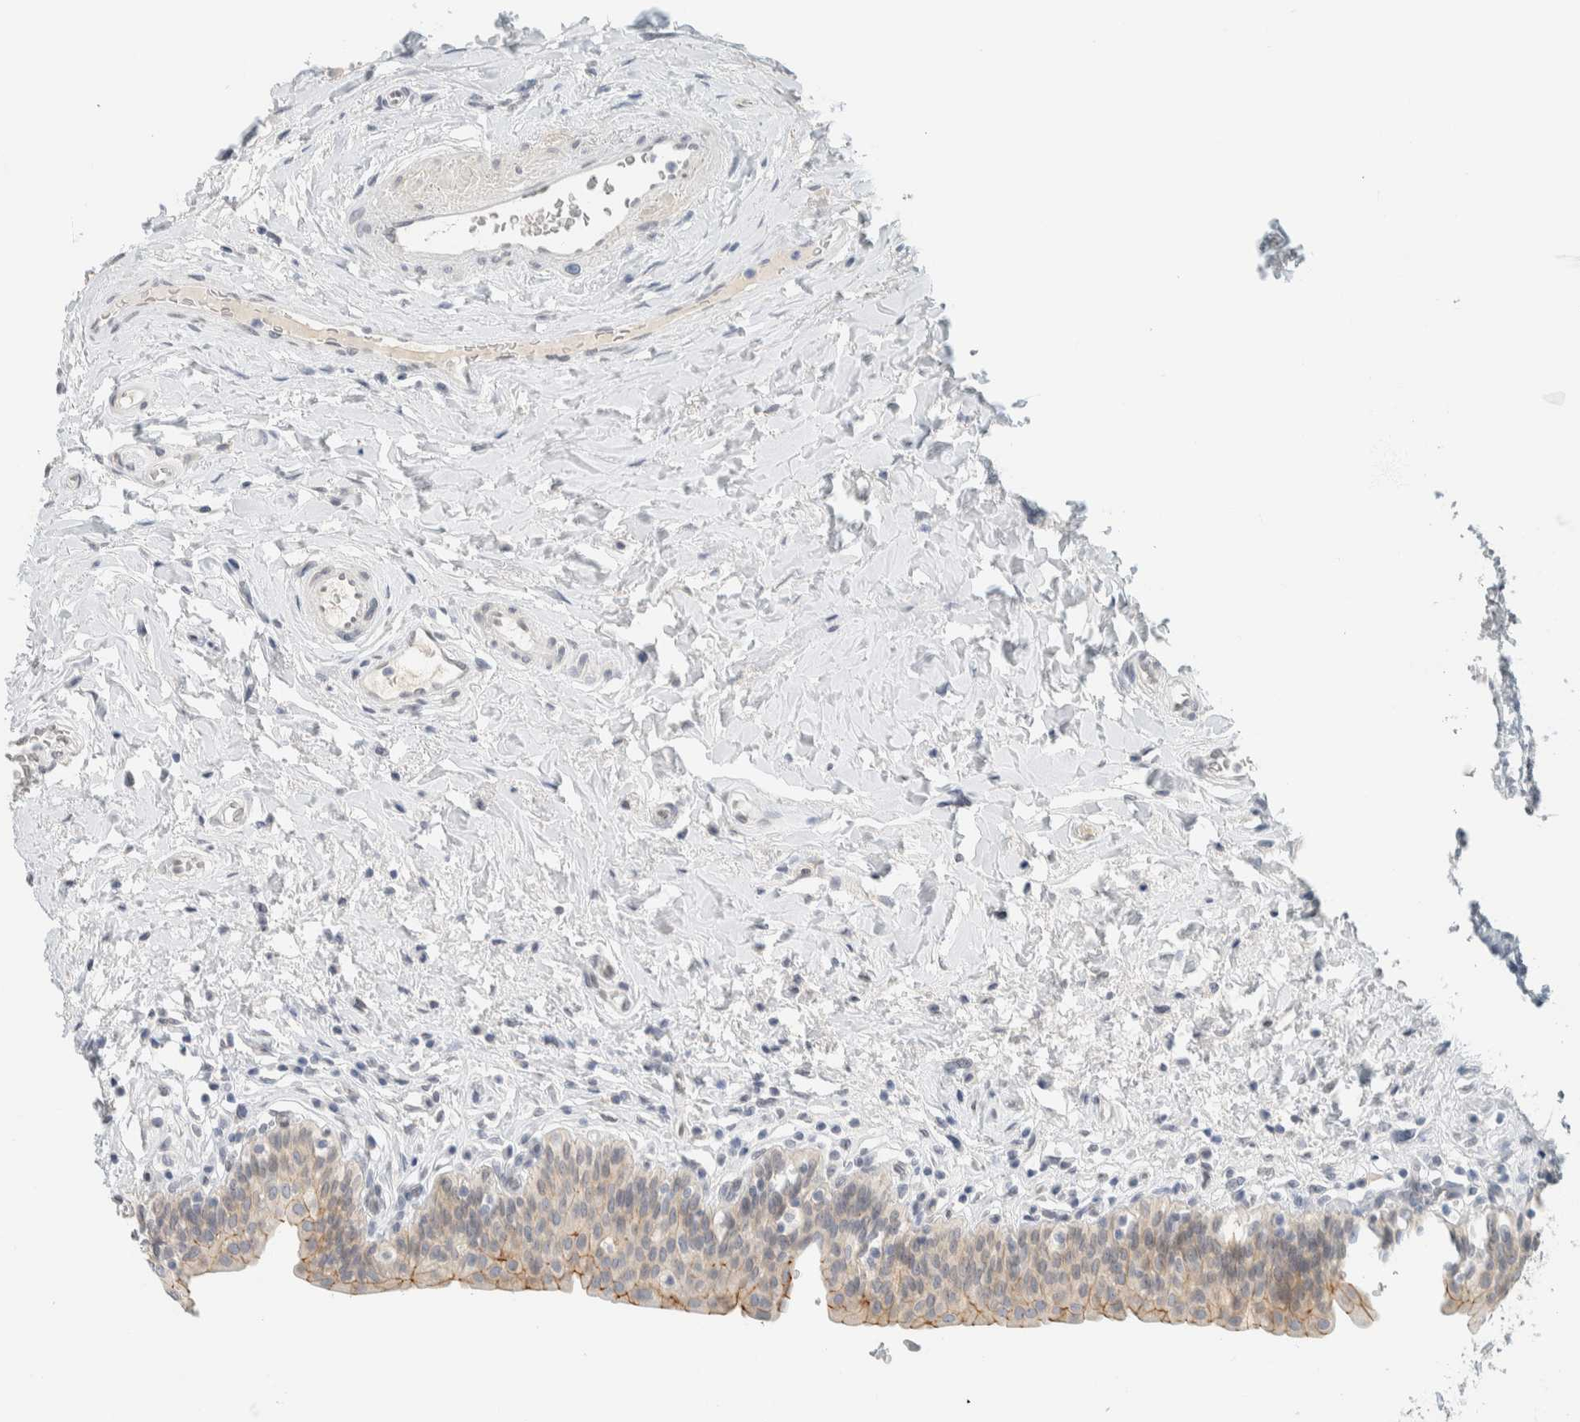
{"staining": {"intensity": "weak", "quantity": "25%-75%", "location": "cytoplasmic/membranous"}, "tissue": "urinary bladder", "cell_type": "Urothelial cells", "image_type": "normal", "snomed": [{"axis": "morphology", "description": "Normal tissue, NOS"}, {"axis": "topography", "description": "Urinary bladder"}], "caption": "Urinary bladder stained with DAB immunohistochemistry reveals low levels of weak cytoplasmic/membranous staining in about 25%-75% of urothelial cells. Using DAB (brown) and hematoxylin (blue) stains, captured at high magnification using brightfield microscopy.", "gene": "C1QTNF12", "patient": {"sex": "male", "age": 83}}